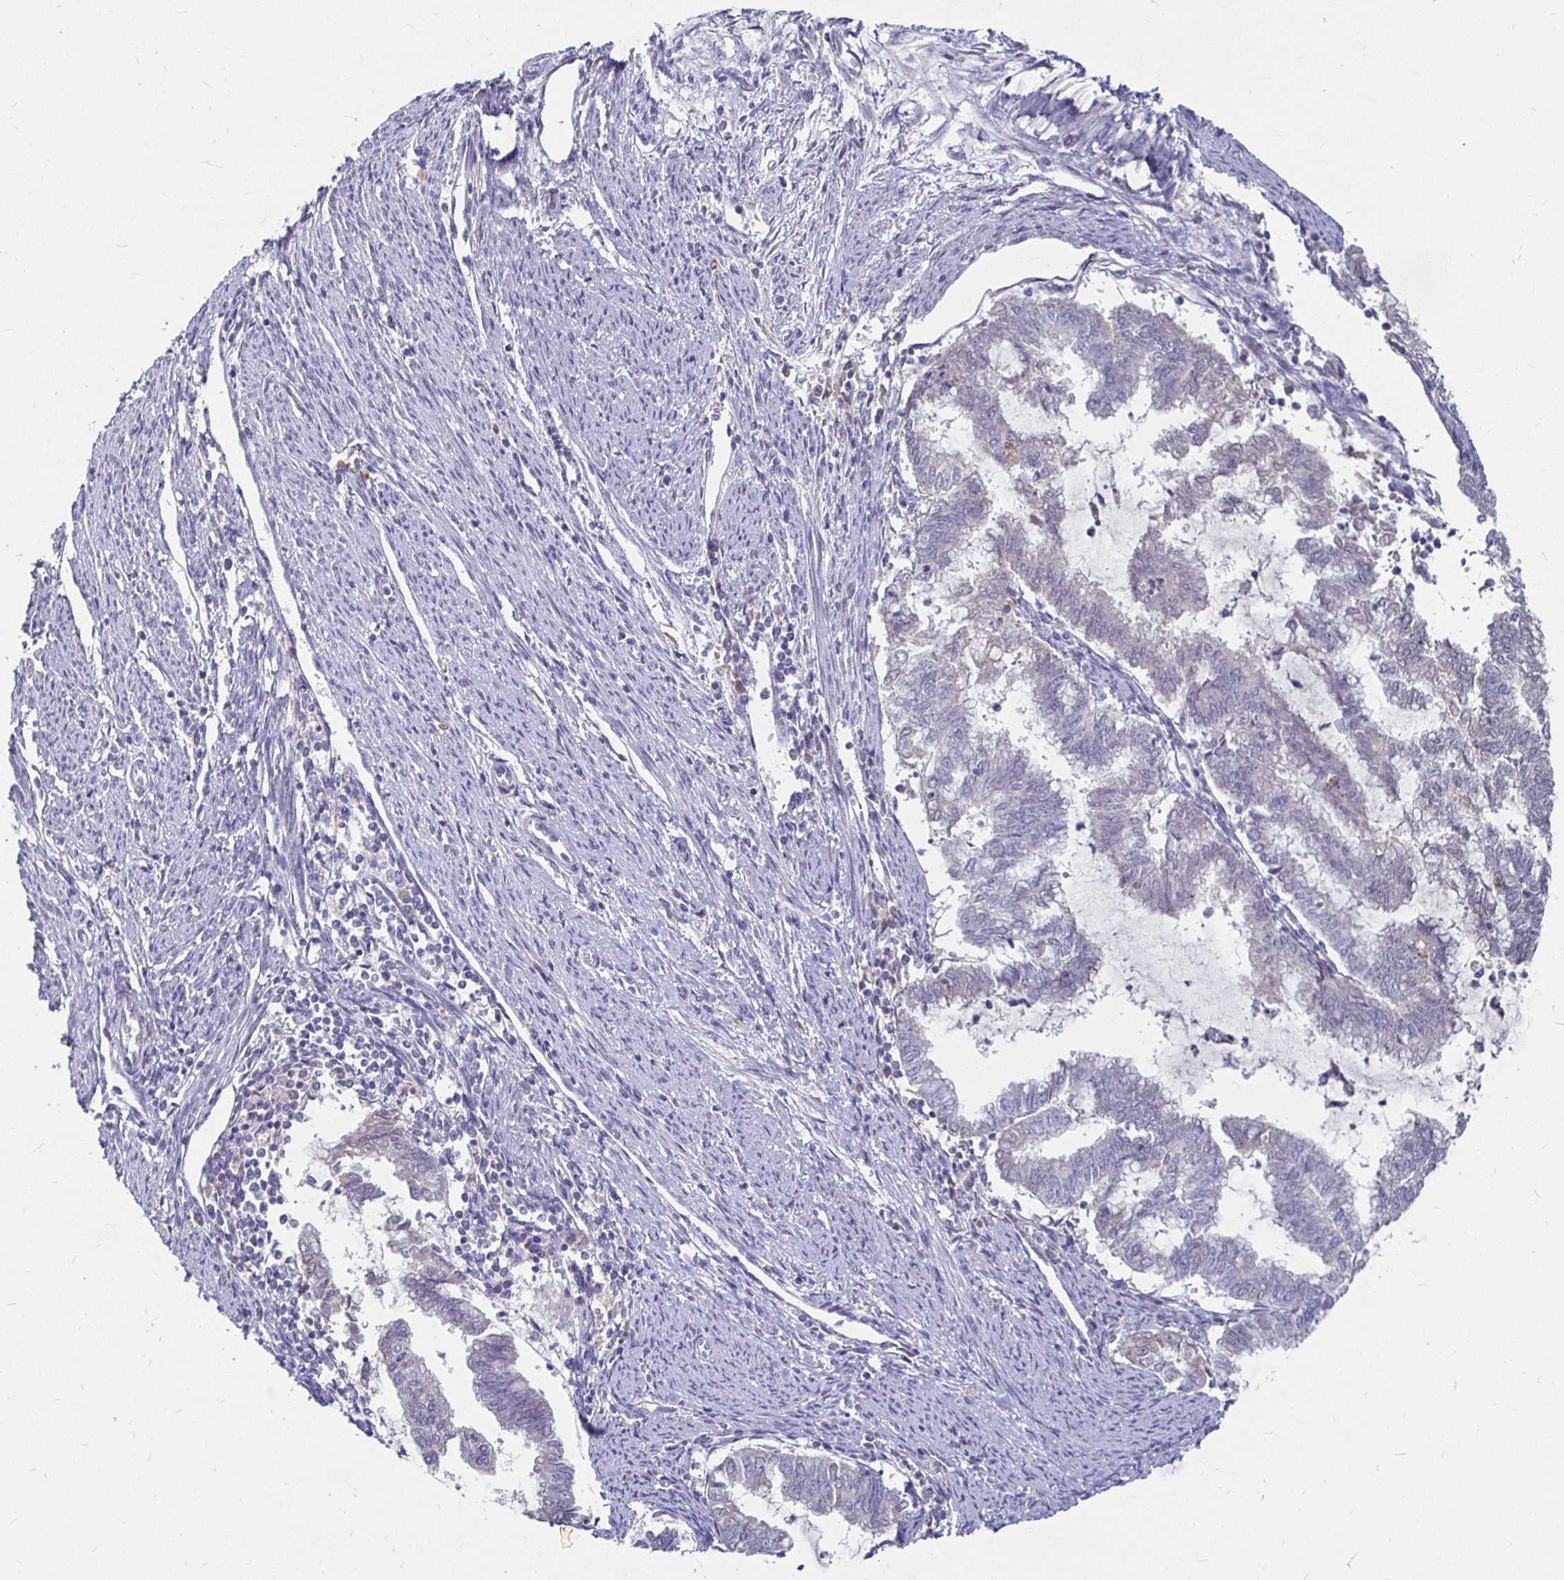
{"staining": {"intensity": "negative", "quantity": "none", "location": "none"}, "tissue": "endometrial cancer", "cell_type": "Tumor cells", "image_type": "cancer", "snomed": [{"axis": "morphology", "description": "Adenocarcinoma, NOS"}, {"axis": "topography", "description": "Endometrium"}], "caption": "IHC photomicrograph of human adenocarcinoma (endometrial) stained for a protein (brown), which reveals no expression in tumor cells.", "gene": "RNF144B", "patient": {"sex": "female", "age": 79}}